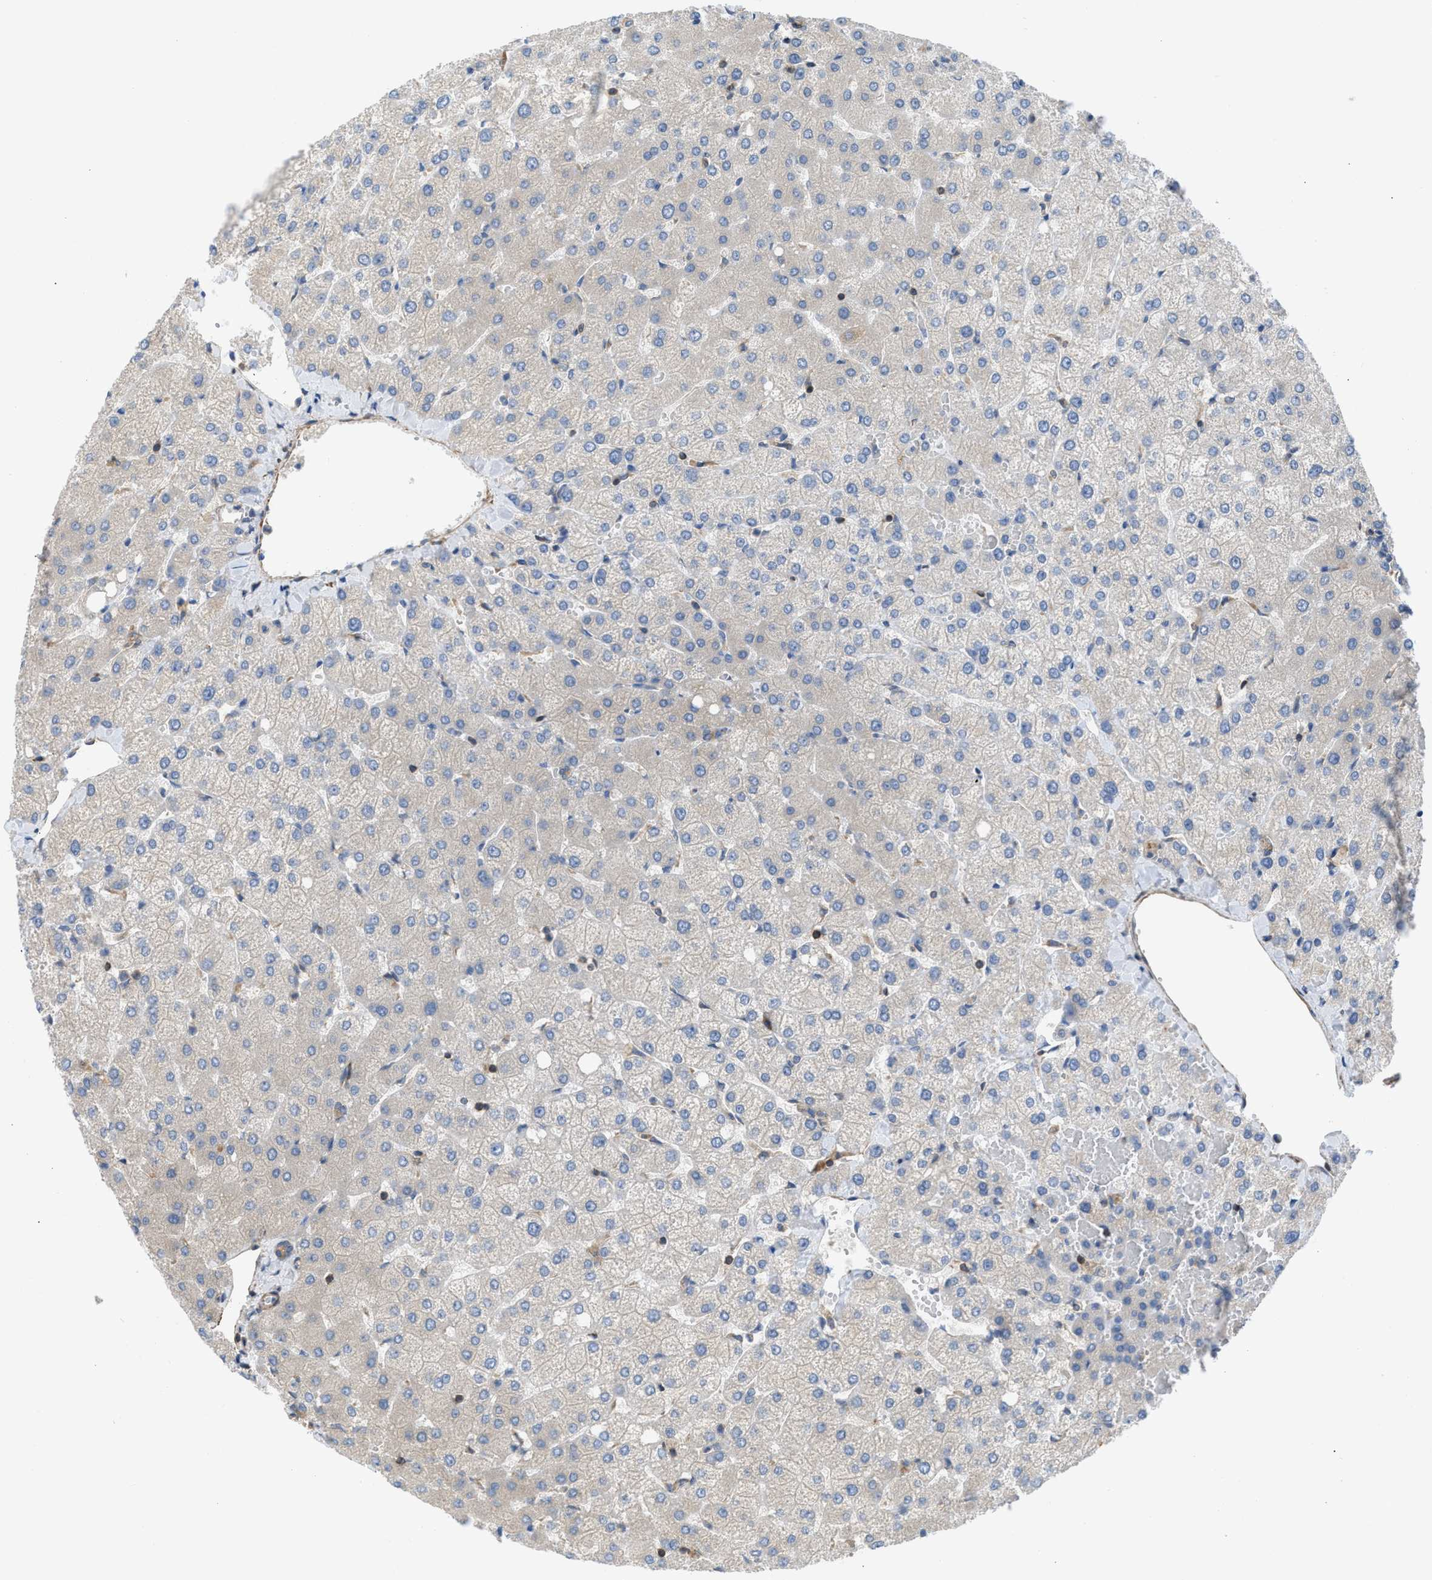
{"staining": {"intensity": "moderate", "quantity": ">75%", "location": "cytoplasmic/membranous"}, "tissue": "liver", "cell_type": "Cholangiocytes", "image_type": "normal", "snomed": [{"axis": "morphology", "description": "Normal tissue, NOS"}, {"axis": "topography", "description": "Liver"}], "caption": "This micrograph reveals immunohistochemistry staining of normal liver, with medium moderate cytoplasmic/membranous expression in approximately >75% of cholangiocytes.", "gene": "CHKB", "patient": {"sex": "female", "age": 54}}